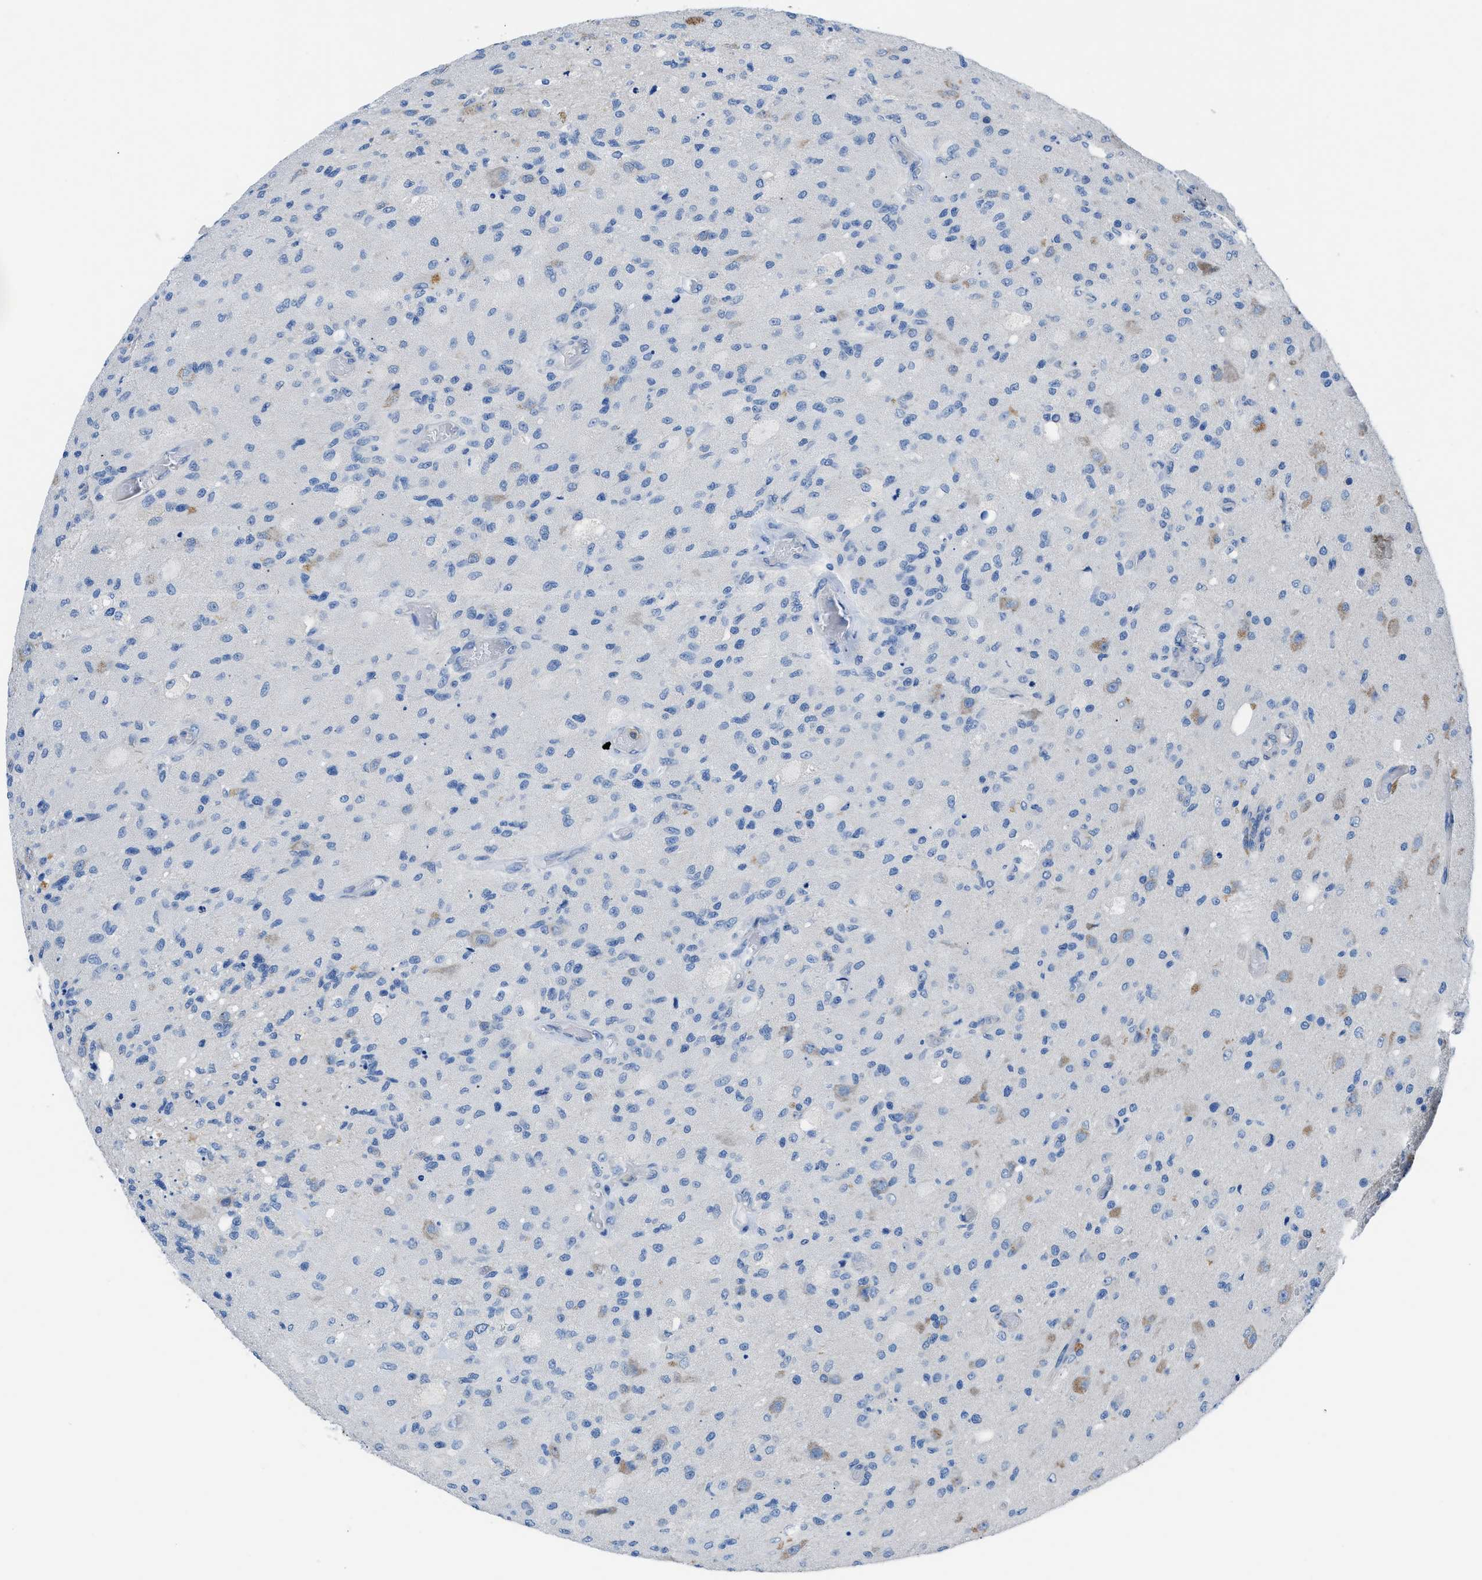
{"staining": {"intensity": "negative", "quantity": "none", "location": "none"}, "tissue": "glioma", "cell_type": "Tumor cells", "image_type": "cancer", "snomed": [{"axis": "morphology", "description": "Normal tissue, NOS"}, {"axis": "morphology", "description": "Glioma, malignant, High grade"}, {"axis": "topography", "description": "Cerebral cortex"}], "caption": "Immunohistochemical staining of human glioma exhibits no significant staining in tumor cells. The staining was performed using DAB (3,3'-diaminobenzidine) to visualize the protein expression in brown, while the nuclei were stained in blue with hematoxylin (Magnification: 20x).", "gene": "ITPR1", "patient": {"sex": "male", "age": 77}}